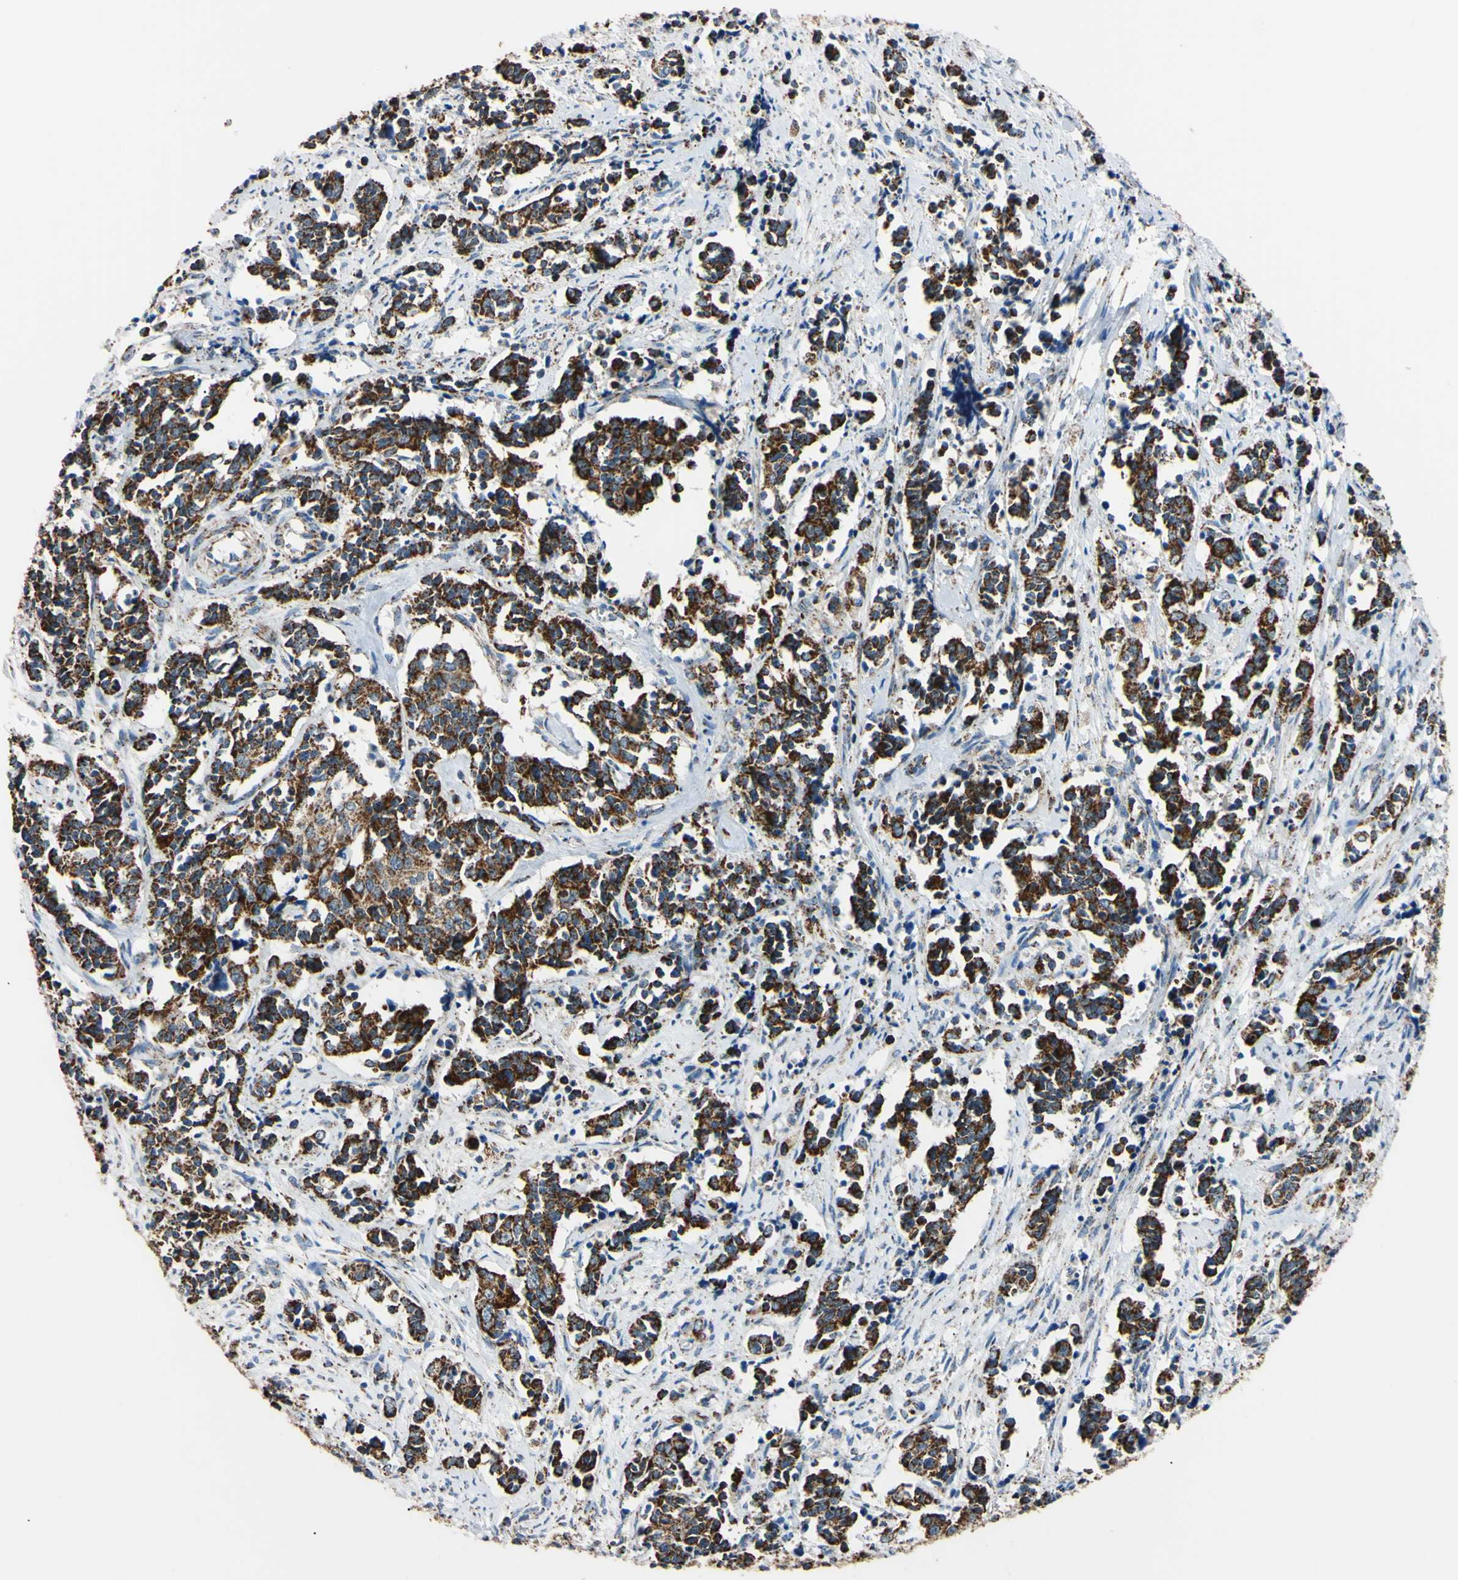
{"staining": {"intensity": "strong", "quantity": ">75%", "location": "cytoplasmic/membranous"}, "tissue": "cervical cancer", "cell_type": "Tumor cells", "image_type": "cancer", "snomed": [{"axis": "morphology", "description": "Normal tissue, NOS"}, {"axis": "morphology", "description": "Squamous cell carcinoma, NOS"}, {"axis": "topography", "description": "Cervix"}], "caption": "Immunohistochemical staining of human cervical squamous cell carcinoma exhibits high levels of strong cytoplasmic/membranous expression in approximately >75% of tumor cells.", "gene": "CLPP", "patient": {"sex": "female", "age": 35}}